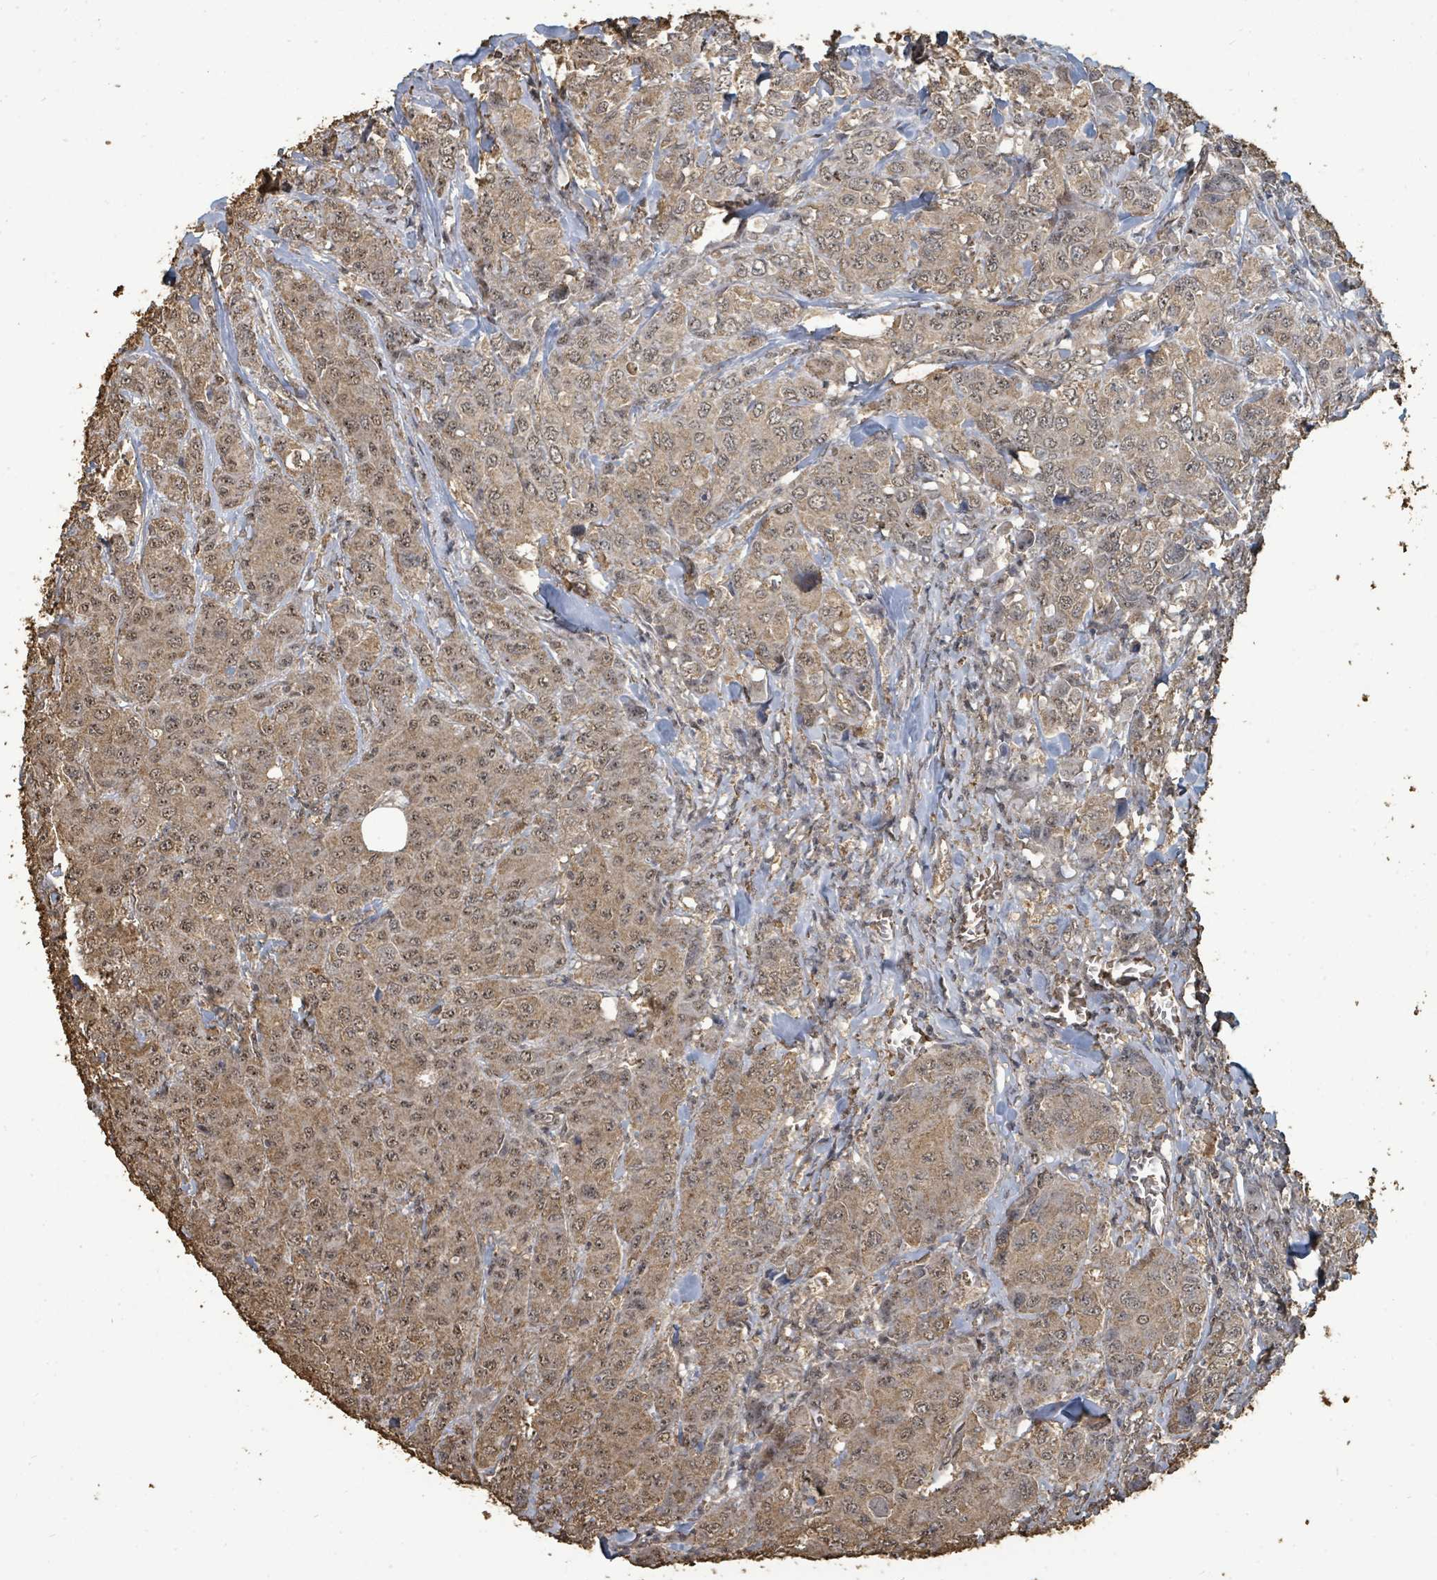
{"staining": {"intensity": "moderate", "quantity": ">75%", "location": "cytoplasmic/membranous,nuclear"}, "tissue": "breast cancer", "cell_type": "Tumor cells", "image_type": "cancer", "snomed": [{"axis": "morphology", "description": "Duct carcinoma"}, {"axis": "topography", "description": "Breast"}], "caption": "Protein expression analysis of breast cancer reveals moderate cytoplasmic/membranous and nuclear expression in about >75% of tumor cells. Nuclei are stained in blue.", "gene": "C6orf52", "patient": {"sex": "female", "age": 43}}